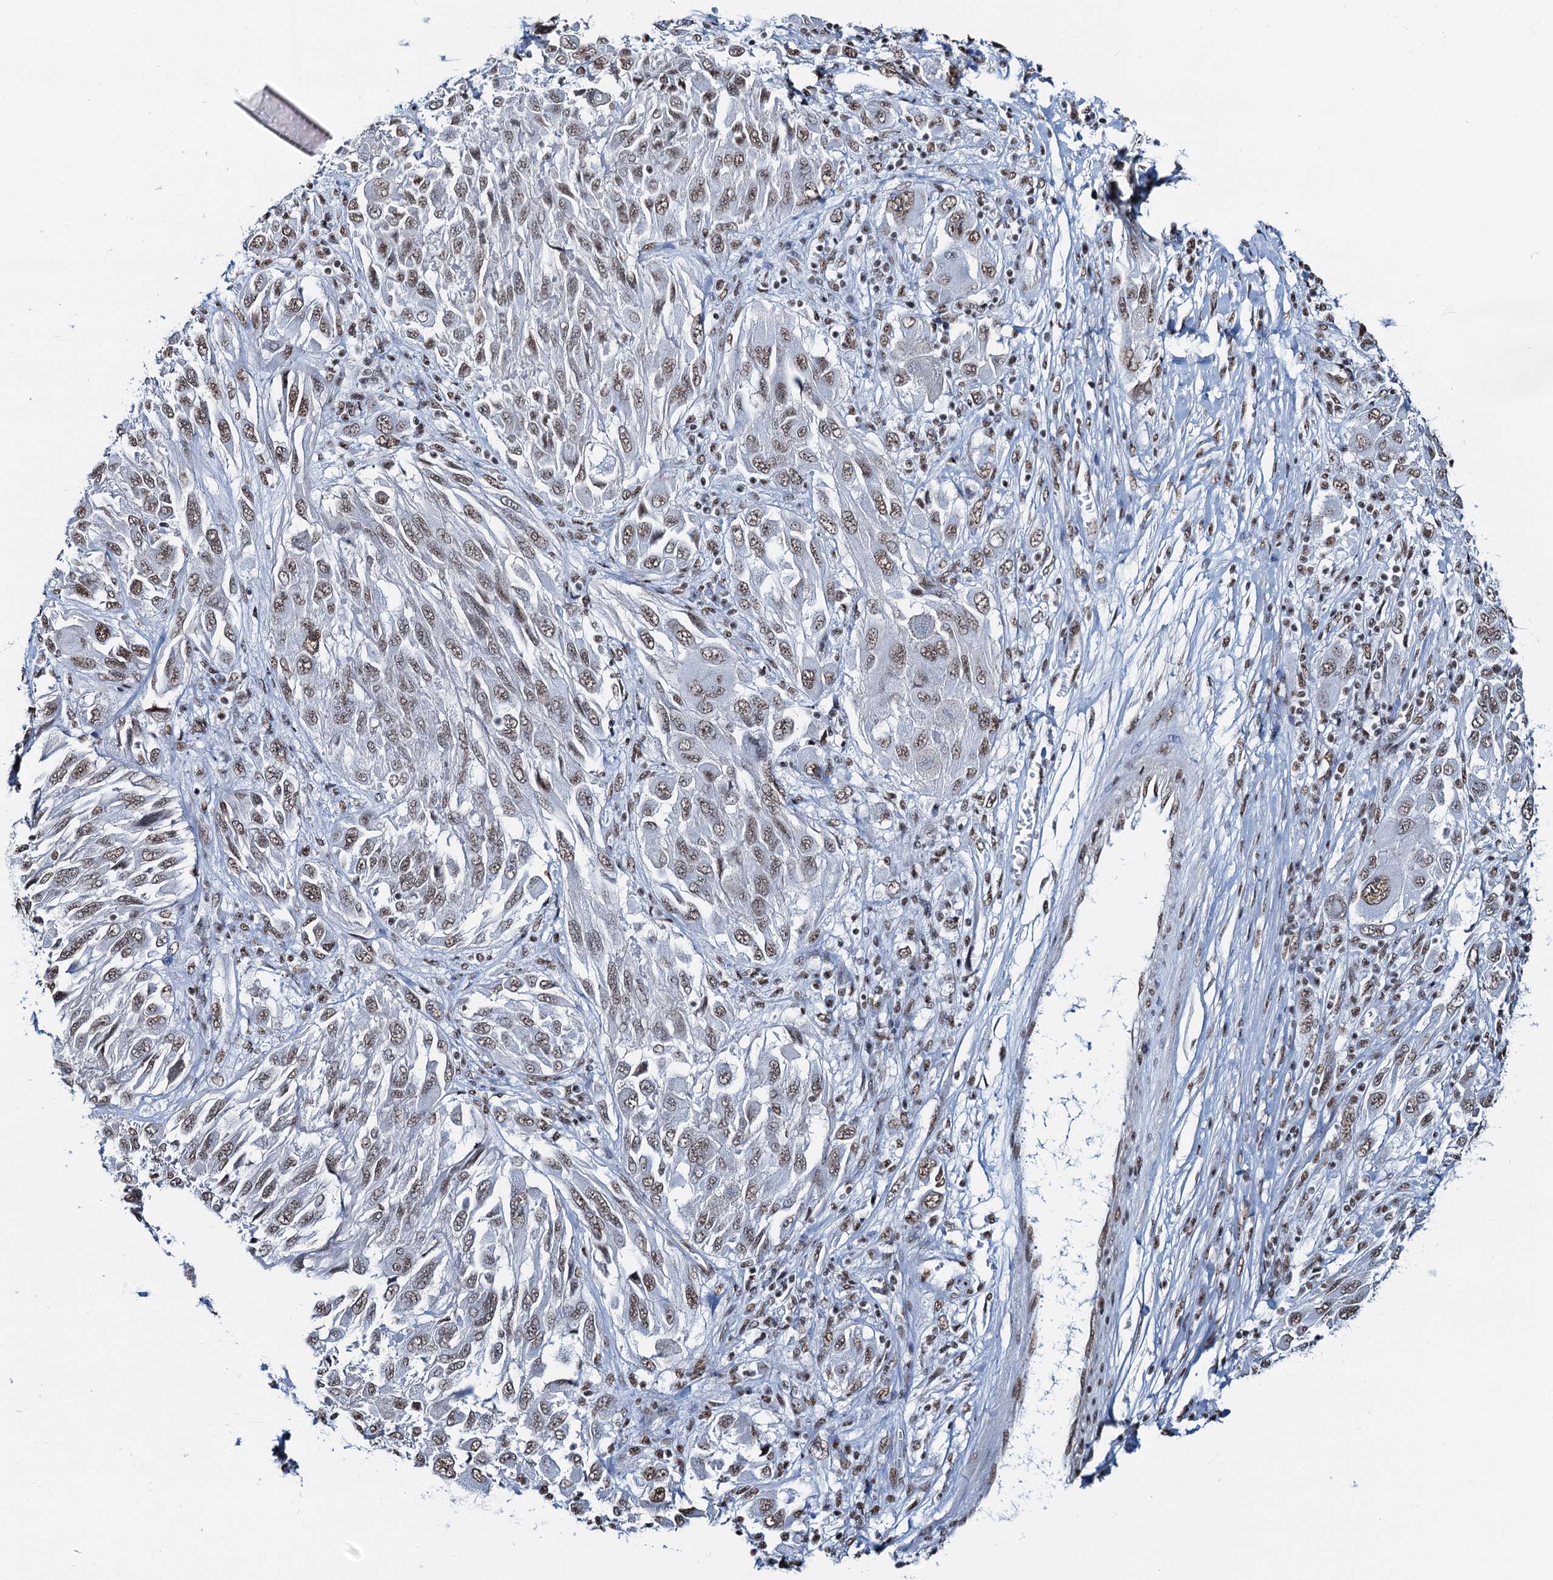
{"staining": {"intensity": "weak", "quantity": ">75%", "location": "nuclear"}, "tissue": "melanoma", "cell_type": "Tumor cells", "image_type": "cancer", "snomed": [{"axis": "morphology", "description": "Malignant melanoma, NOS"}, {"axis": "topography", "description": "Skin"}], "caption": "The histopathology image reveals immunohistochemical staining of malignant melanoma. There is weak nuclear expression is seen in about >75% of tumor cells.", "gene": "ZNF609", "patient": {"sex": "female", "age": 91}}